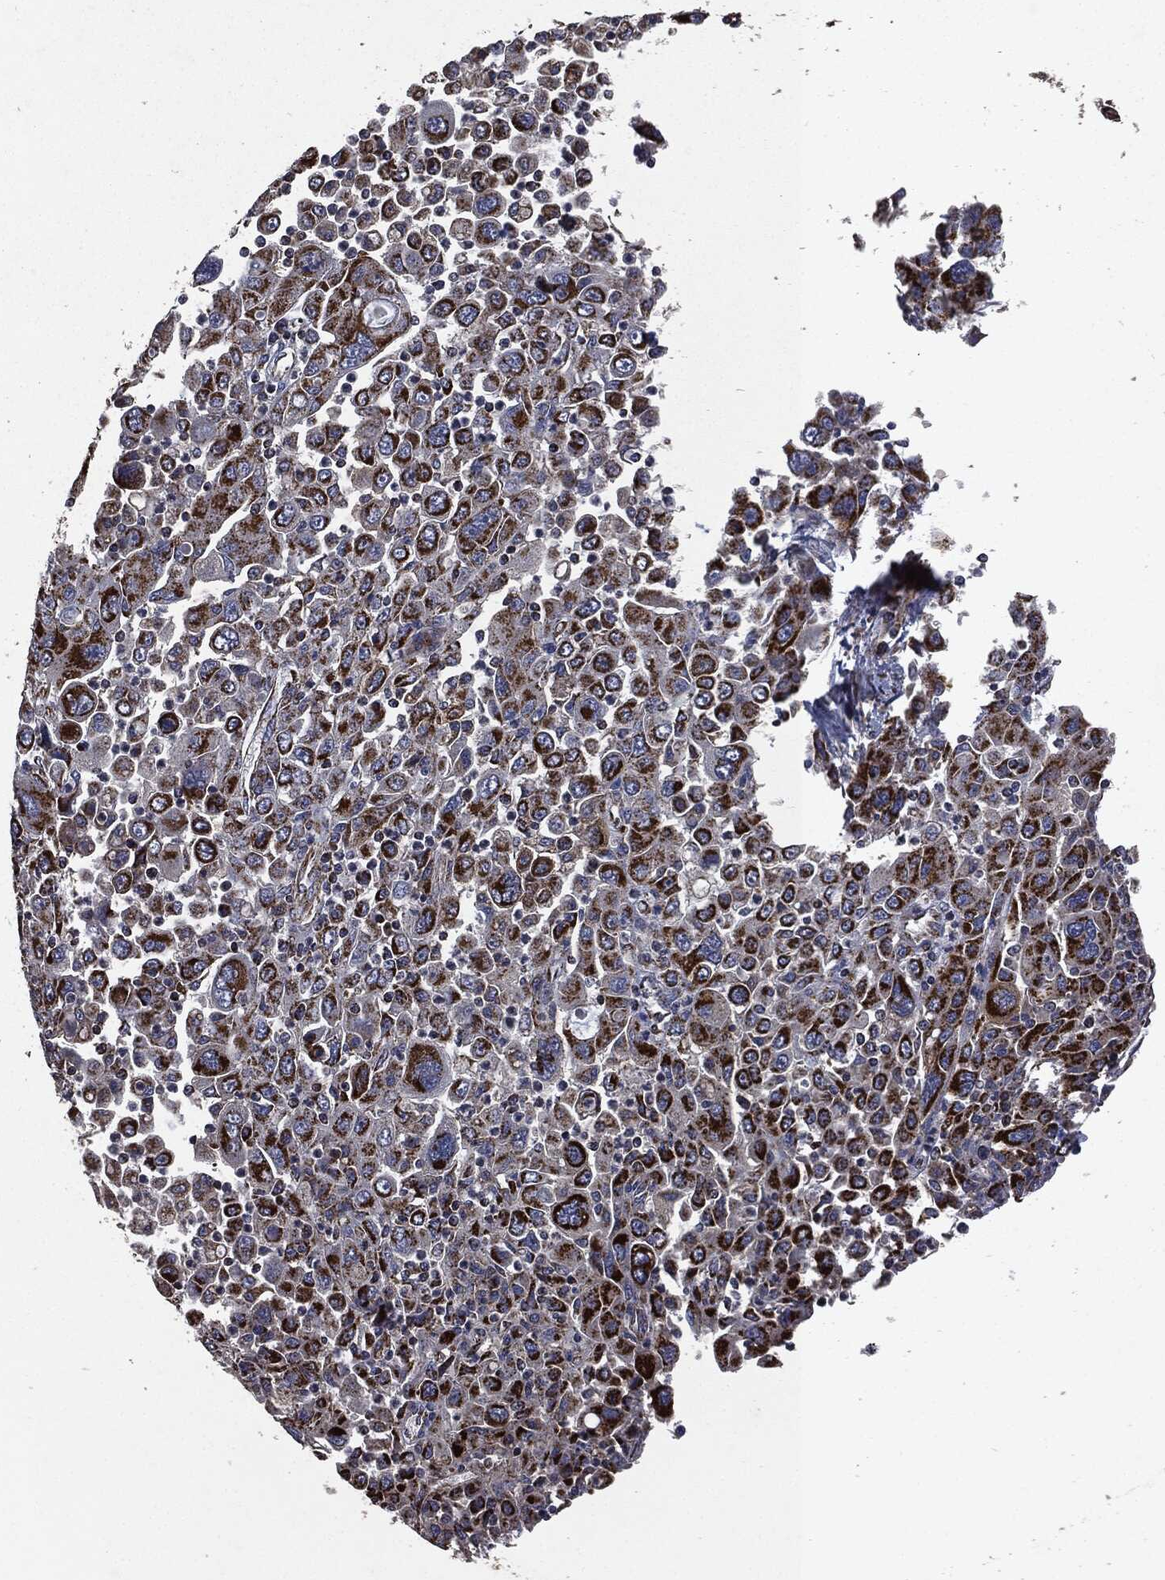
{"staining": {"intensity": "strong", "quantity": ">75%", "location": "cytoplasmic/membranous"}, "tissue": "stomach cancer", "cell_type": "Tumor cells", "image_type": "cancer", "snomed": [{"axis": "morphology", "description": "Adenocarcinoma, NOS"}, {"axis": "topography", "description": "Stomach"}], "caption": "Immunohistochemical staining of stomach adenocarcinoma shows high levels of strong cytoplasmic/membranous protein positivity in about >75% of tumor cells.", "gene": "RYK", "patient": {"sex": "male", "age": 56}}